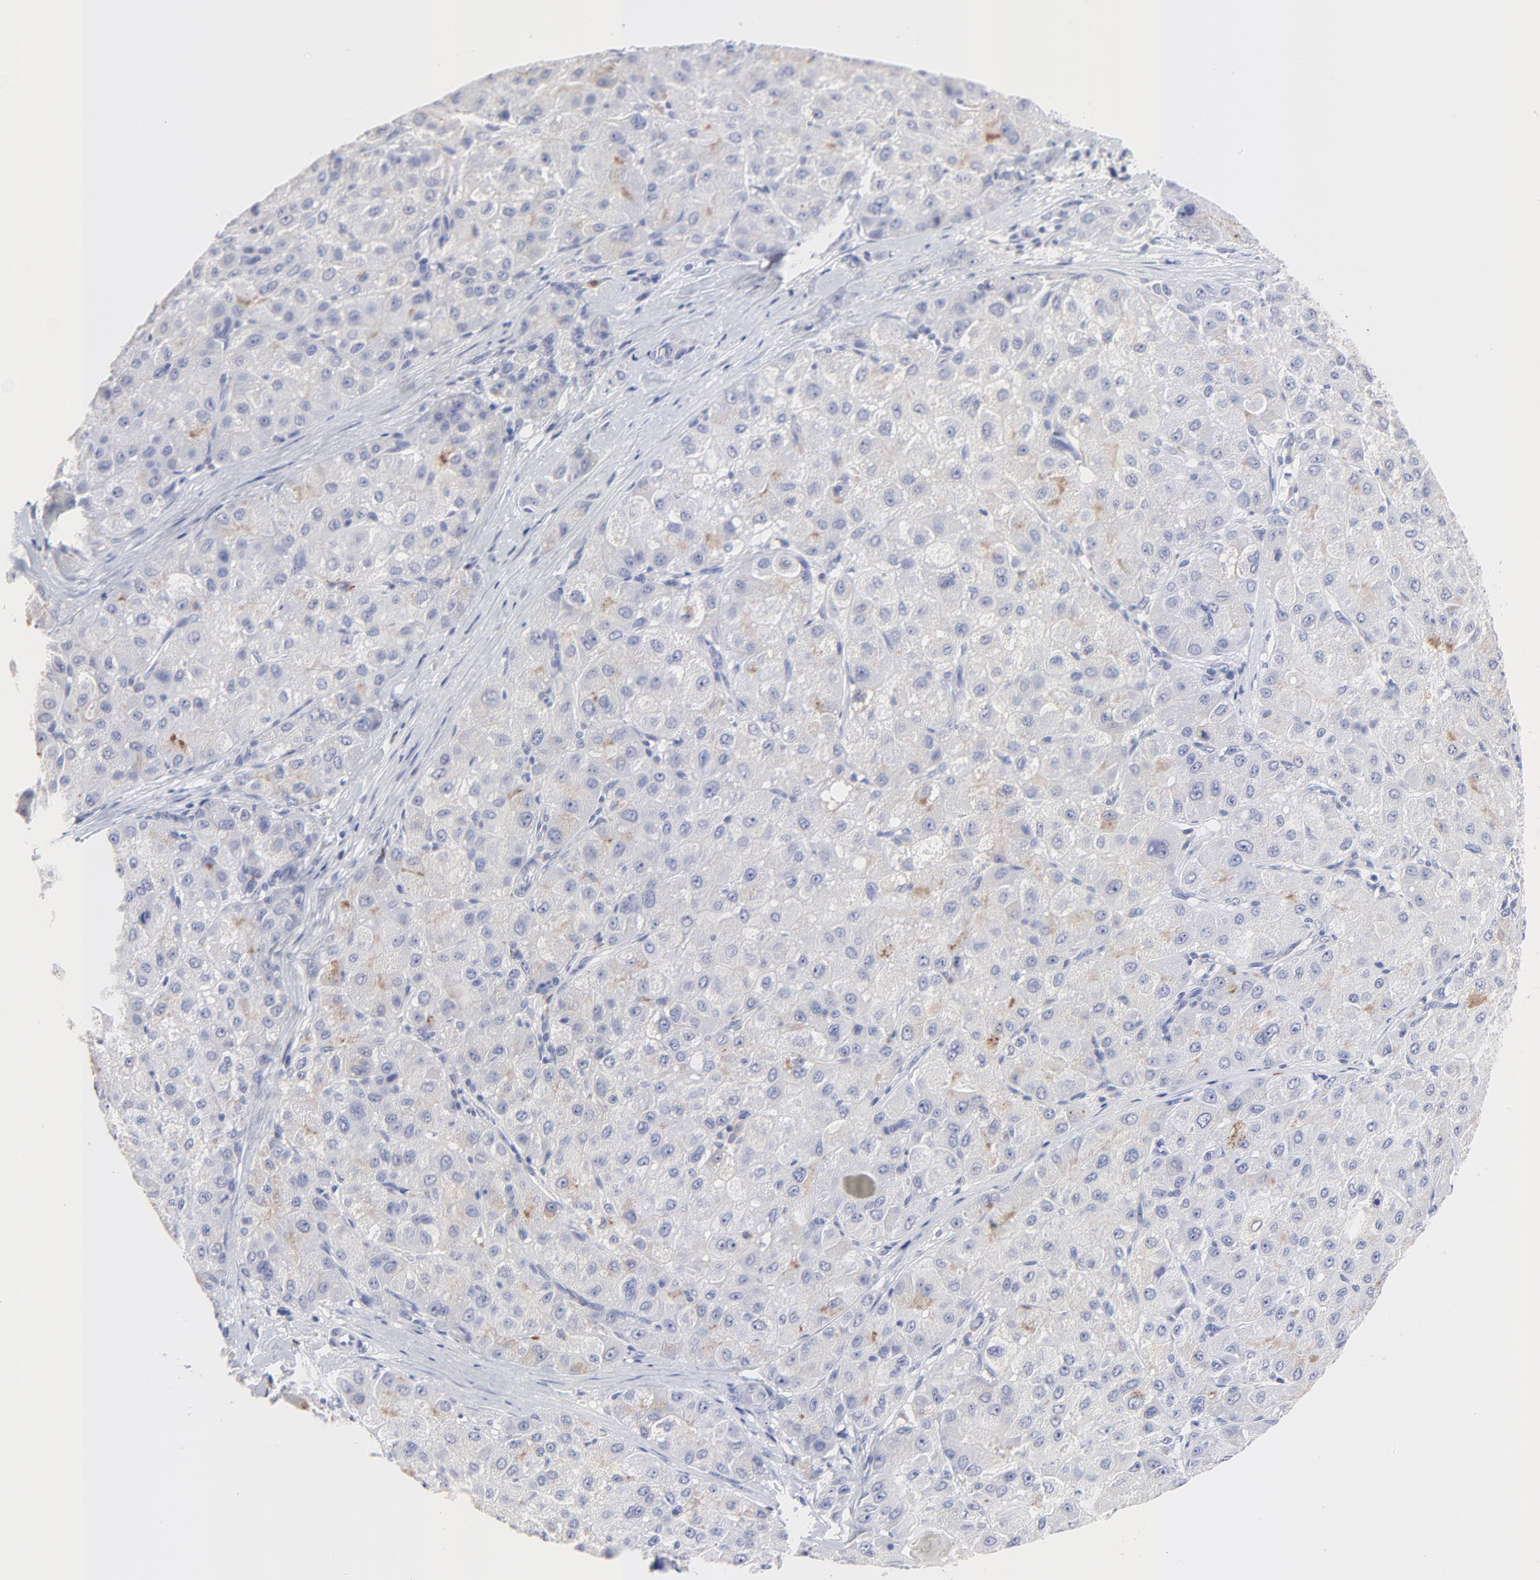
{"staining": {"intensity": "weak", "quantity": "<25%", "location": "cytoplasmic/membranous"}, "tissue": "liver cancer", "cell_type": "Tumor cells", "image_type": "cancer", "snomed": [{"axis": "morphology", "description": "Carcinoma, Hepatocellular, NOS"}, {"axis": "topography", "description": "Liver"}], "caption": "A photomicrograph of liver cancer (hepatocellular carcinoma) stained for a protein demonstrates no brown staining in tumor cells.", "gene": "SMARCA1", "patient": {"sex": "male", "age": 80}}